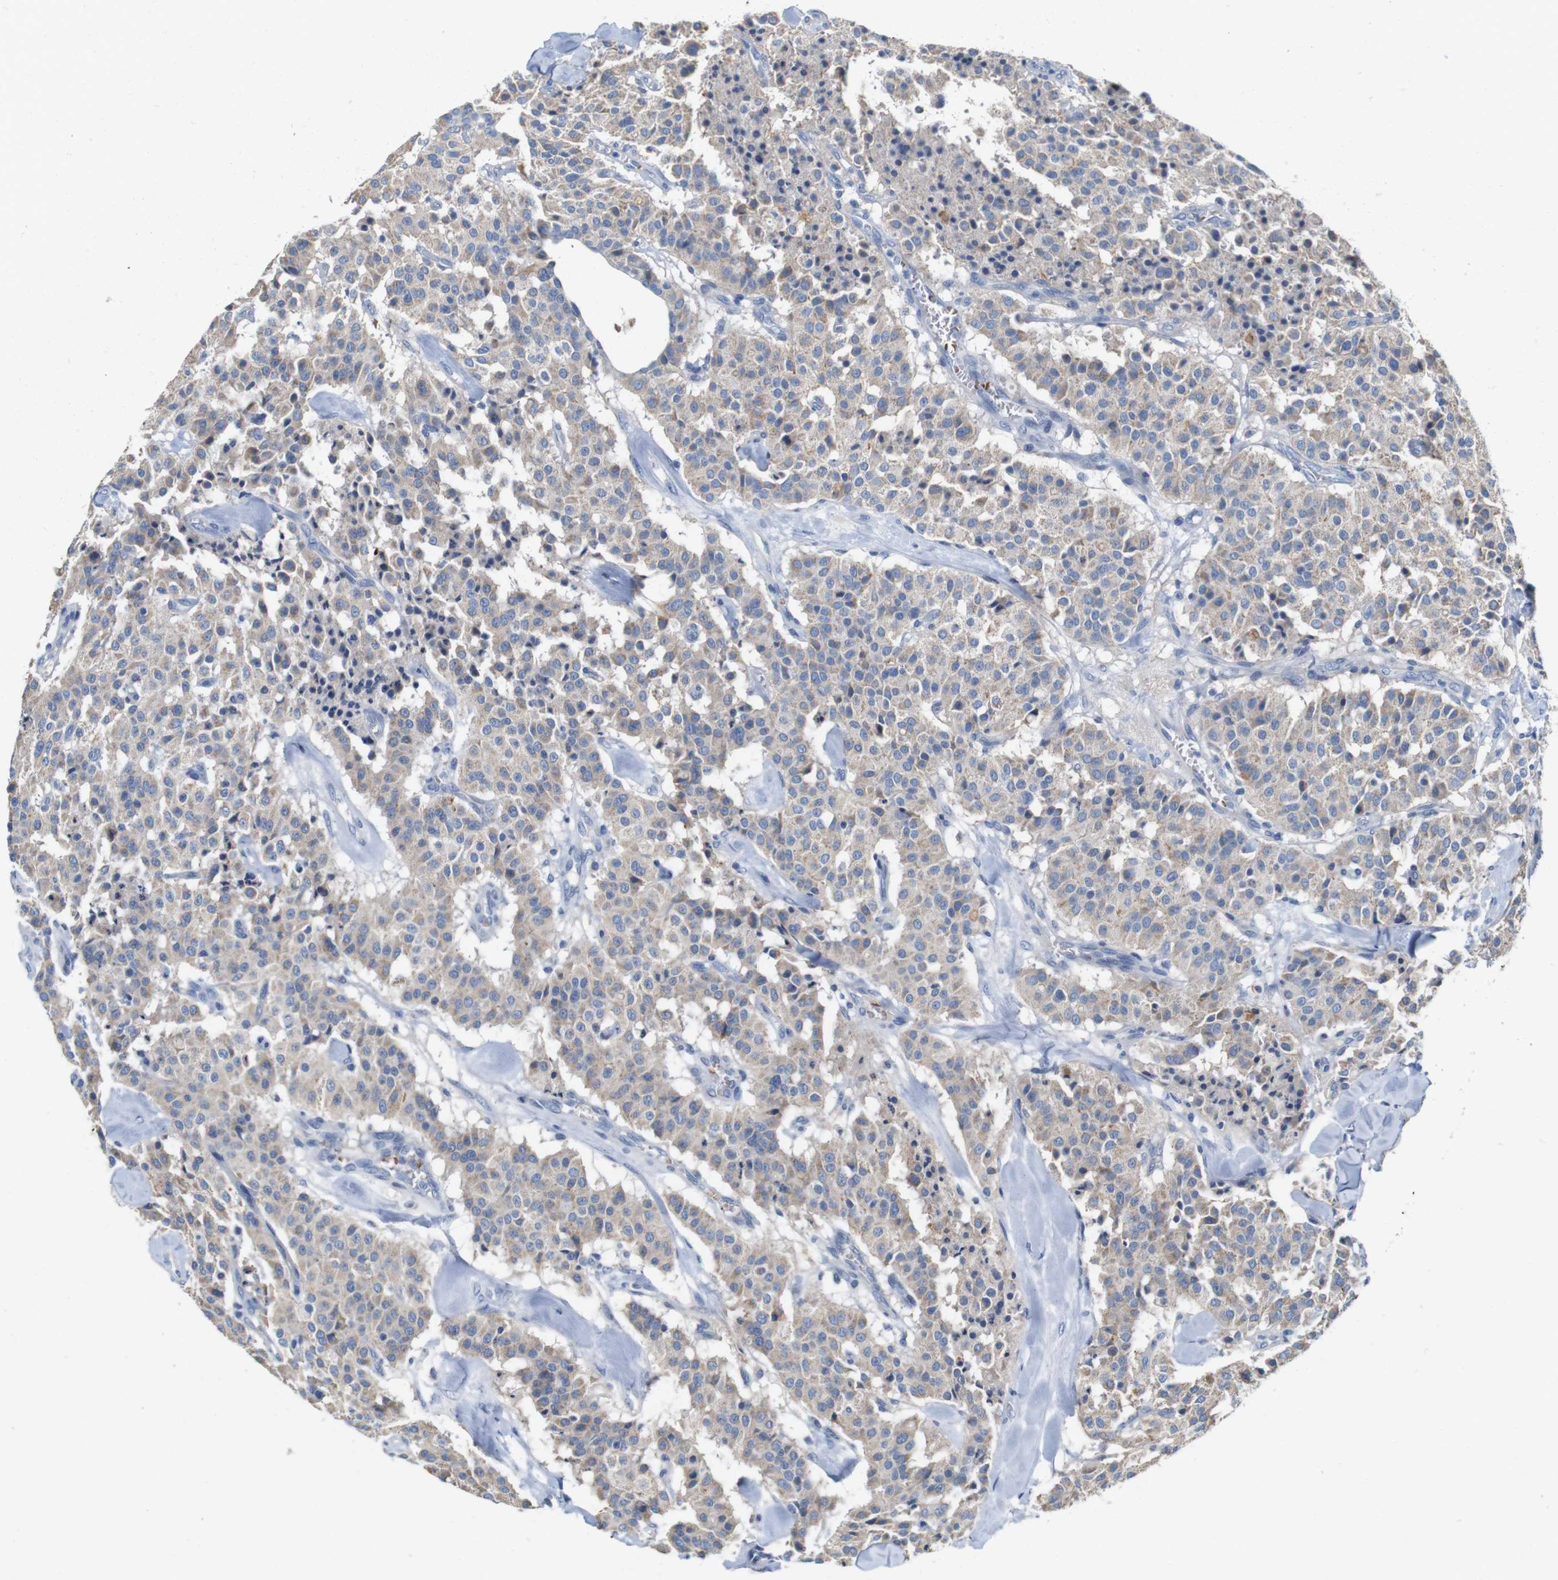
{"staining": {"intensity": "weak", "quantity": ">75%", "location": "cytoplasmic/membranous"}, "tissue": "carcinoid", "cell_type": "Tumor cells", "image_type": "cancer", "snomed": [{"axis": "morphology", "description": "Carcinoid, malignant, NOS"}, {"axis": "topography", "description": "Lung"}], "caption": "A micrograph showing weak cytoplasmic/membranous positivity in approximately >75% of tumor cells in carcinoid, as visualized by brown immunohistochemical staining.", "gene": "IGSF8", "patient": {"sex": "male", "age": 30}}